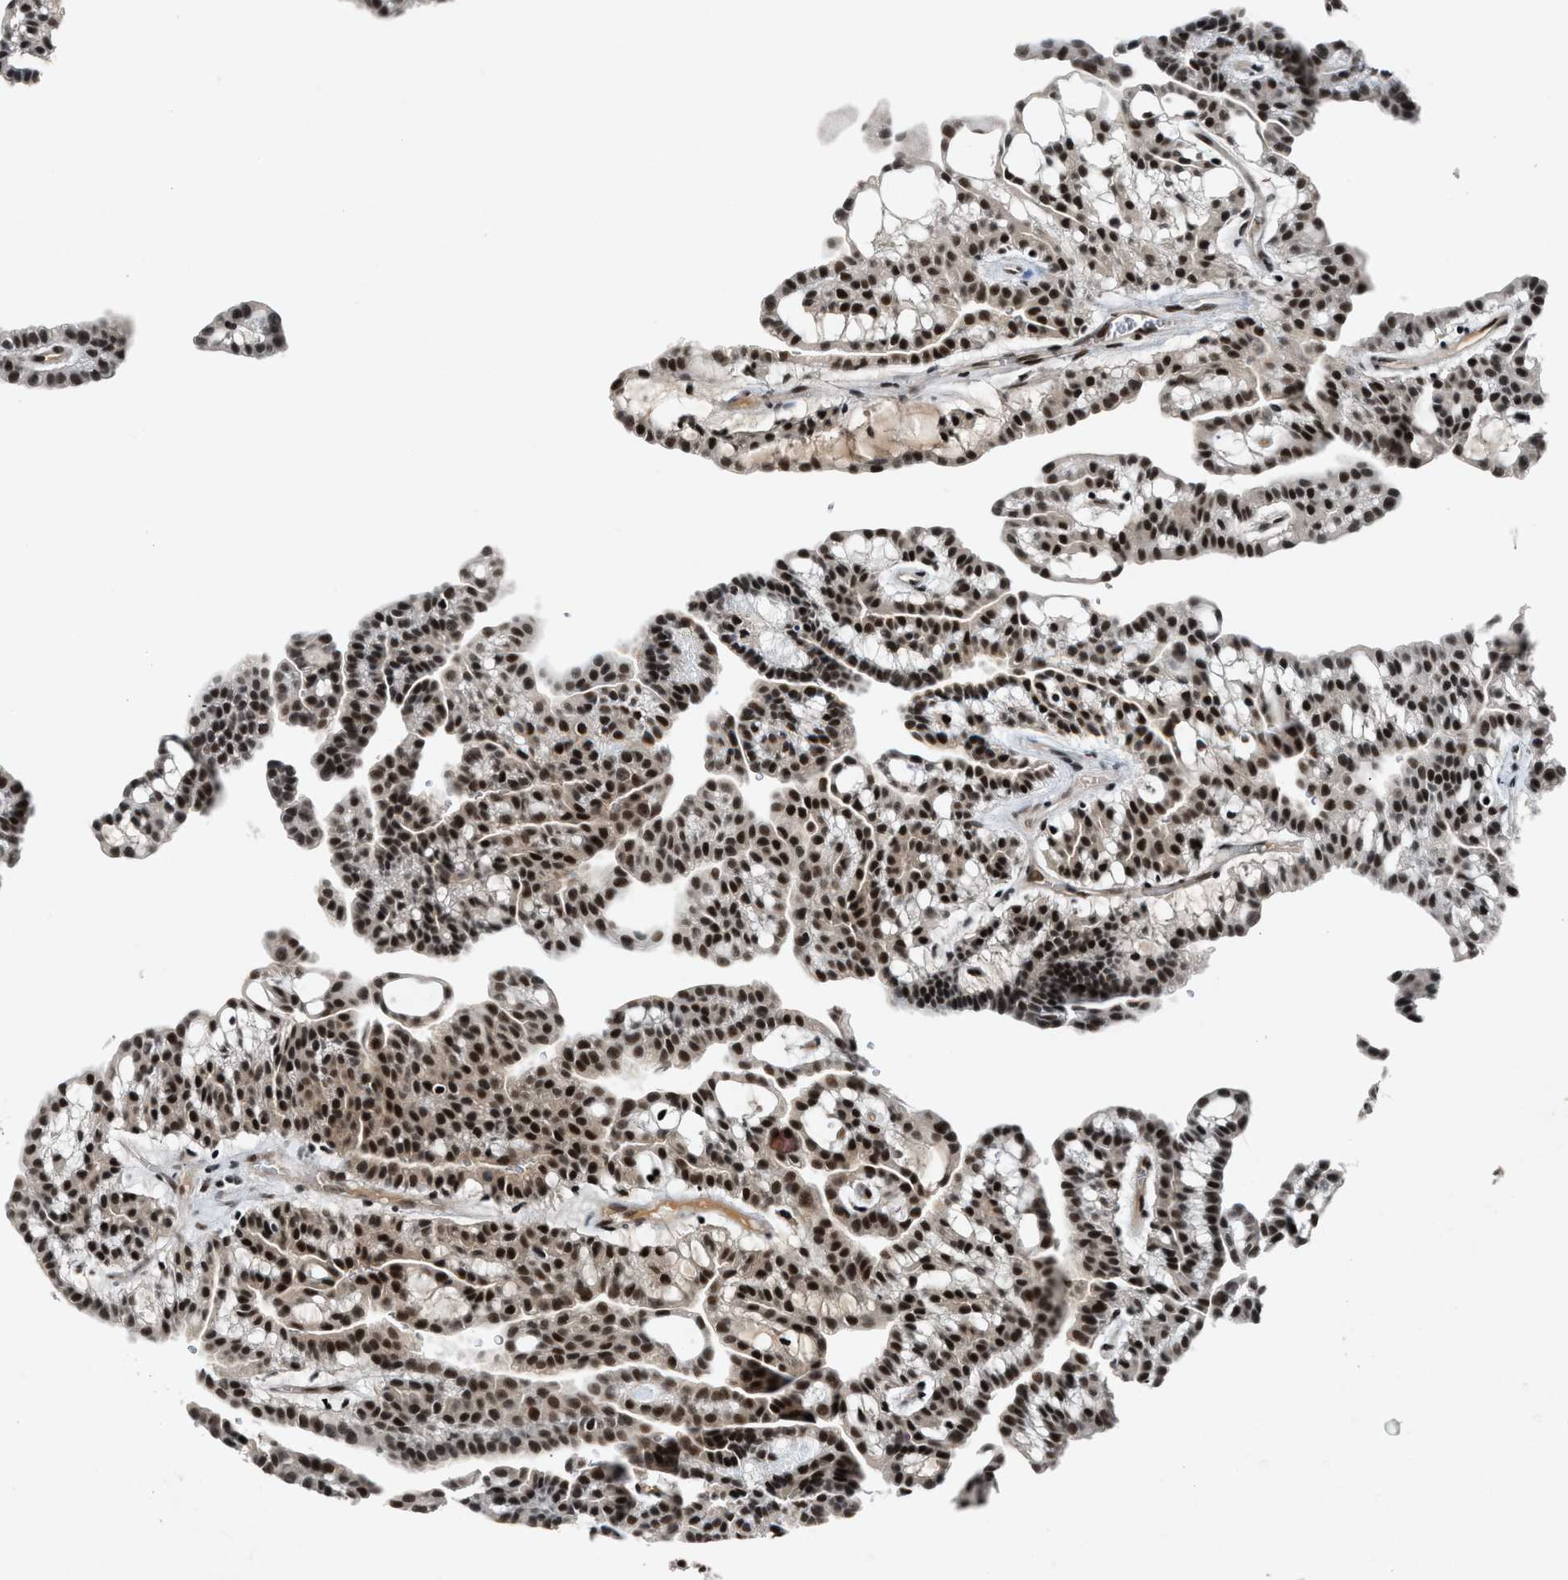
{"staining": {"intensity": "strong", "quantity": ">75%", "location": "nuclear"}, "tissue": "renal cancer", "cell_type": "Tumor cells", "image_type": "cancer", "snomed": [{"axis": "morphology", "description": "Adenocarcinoma, NOS"}, {"axis": "topography", "description": "Kidney"}], "caption": "Adenocarcinoma (renal) stained for a protein (brown) reveals strong nuclear positive positivity in about >75% of tumor cells.", "gene": "NCOA1", "patient": {"sex": "male", "age": 63}}